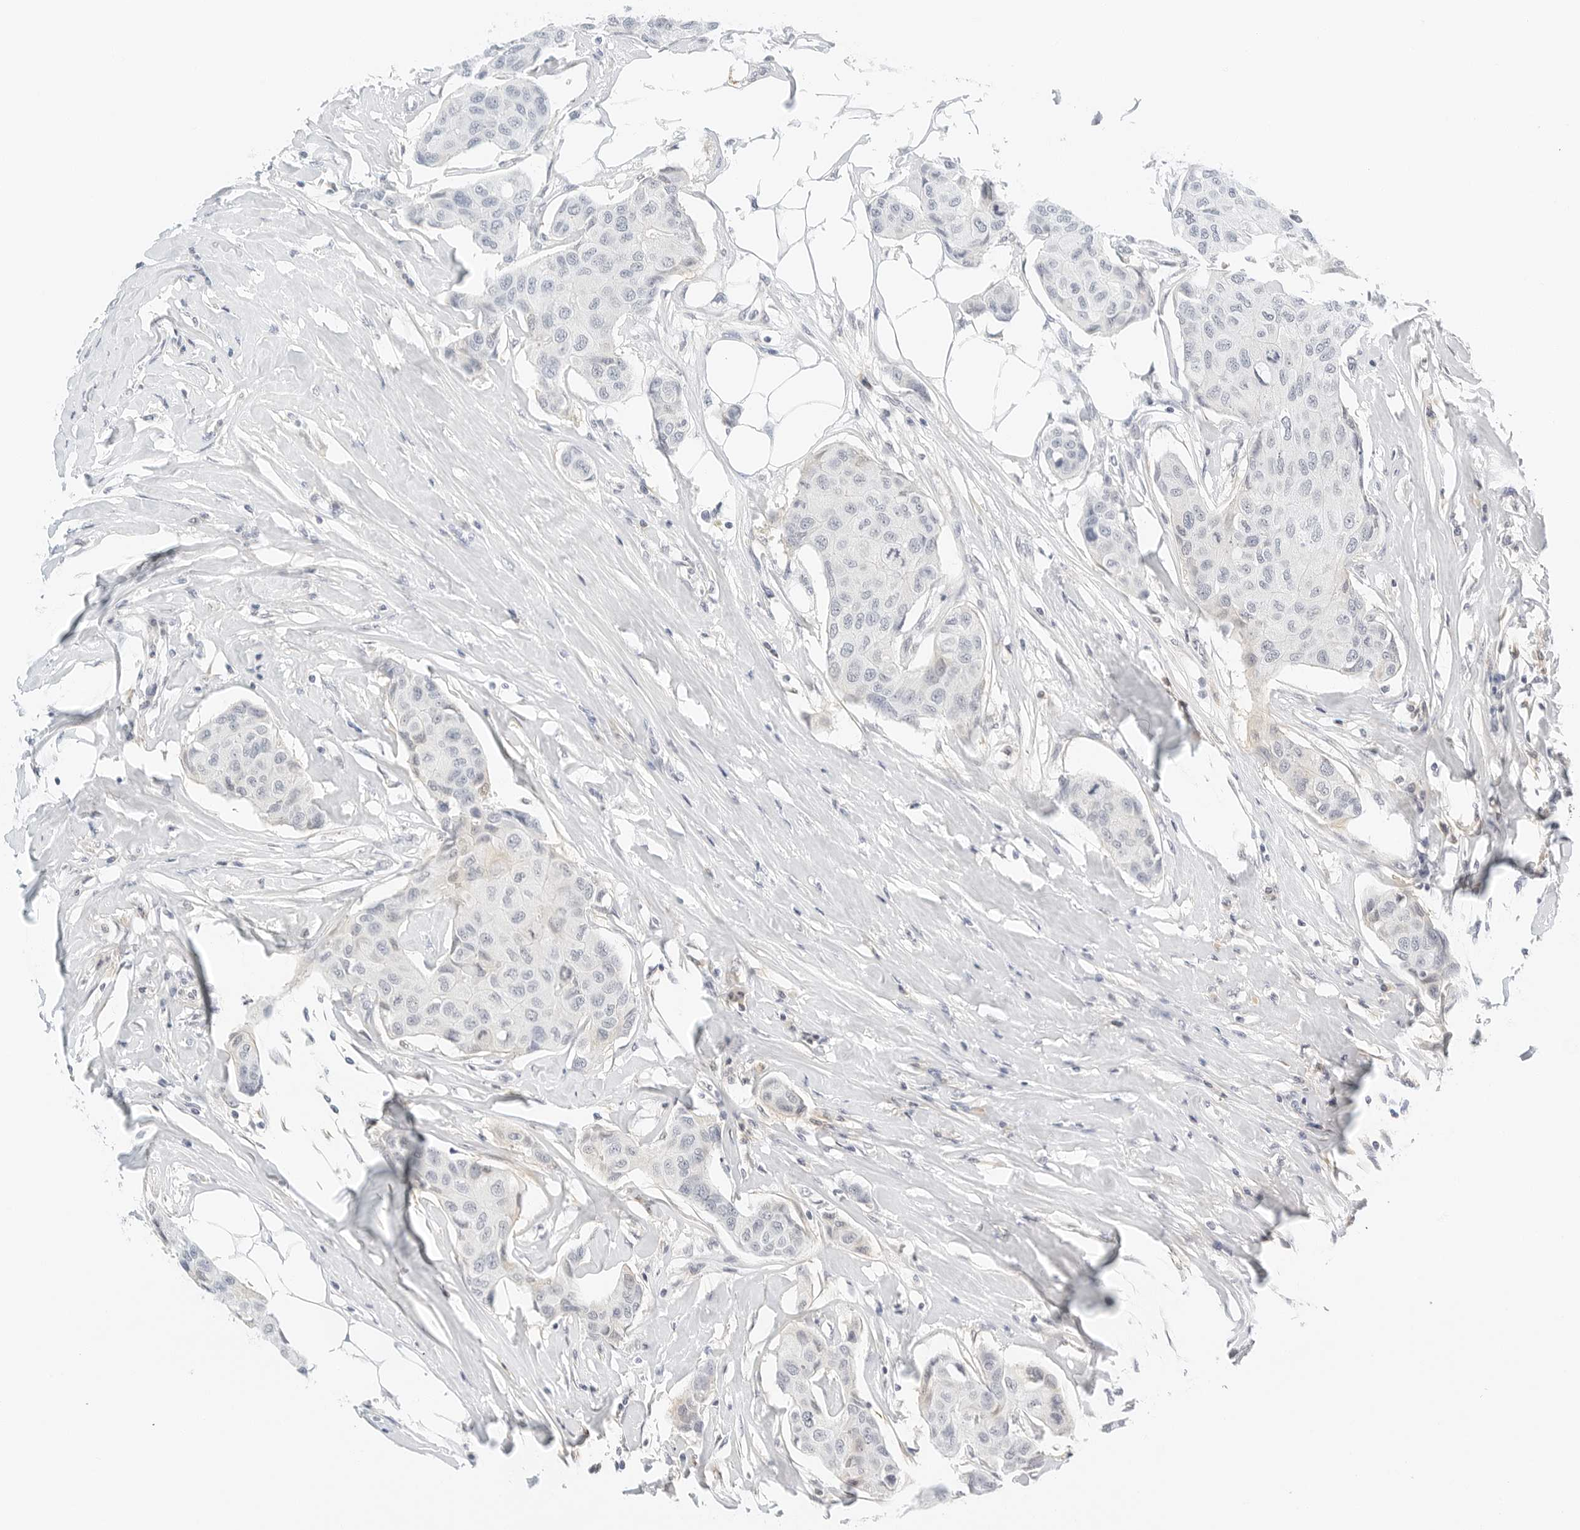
{"staining": {"intensity": "negative", "quantity": "none", "location": "none"}, "tissue": "breast cancer", "cell_type": "Tumor cells", "image_type": "cancer", "snomed": [{"axis": "morphology", "description": "Duct carcinoma"}, {"axis": "topography", "description": "Breast"}], "caption": "Immunohistochemistry photomicrograph of neoplastic tissue: breast cancer (invasive ductal carcinoma) stained with DAB demonstrates no significant protein staining in tumor cells.", "gene": "PKDCC", "patient": {"sex": "female", "age": 80}}